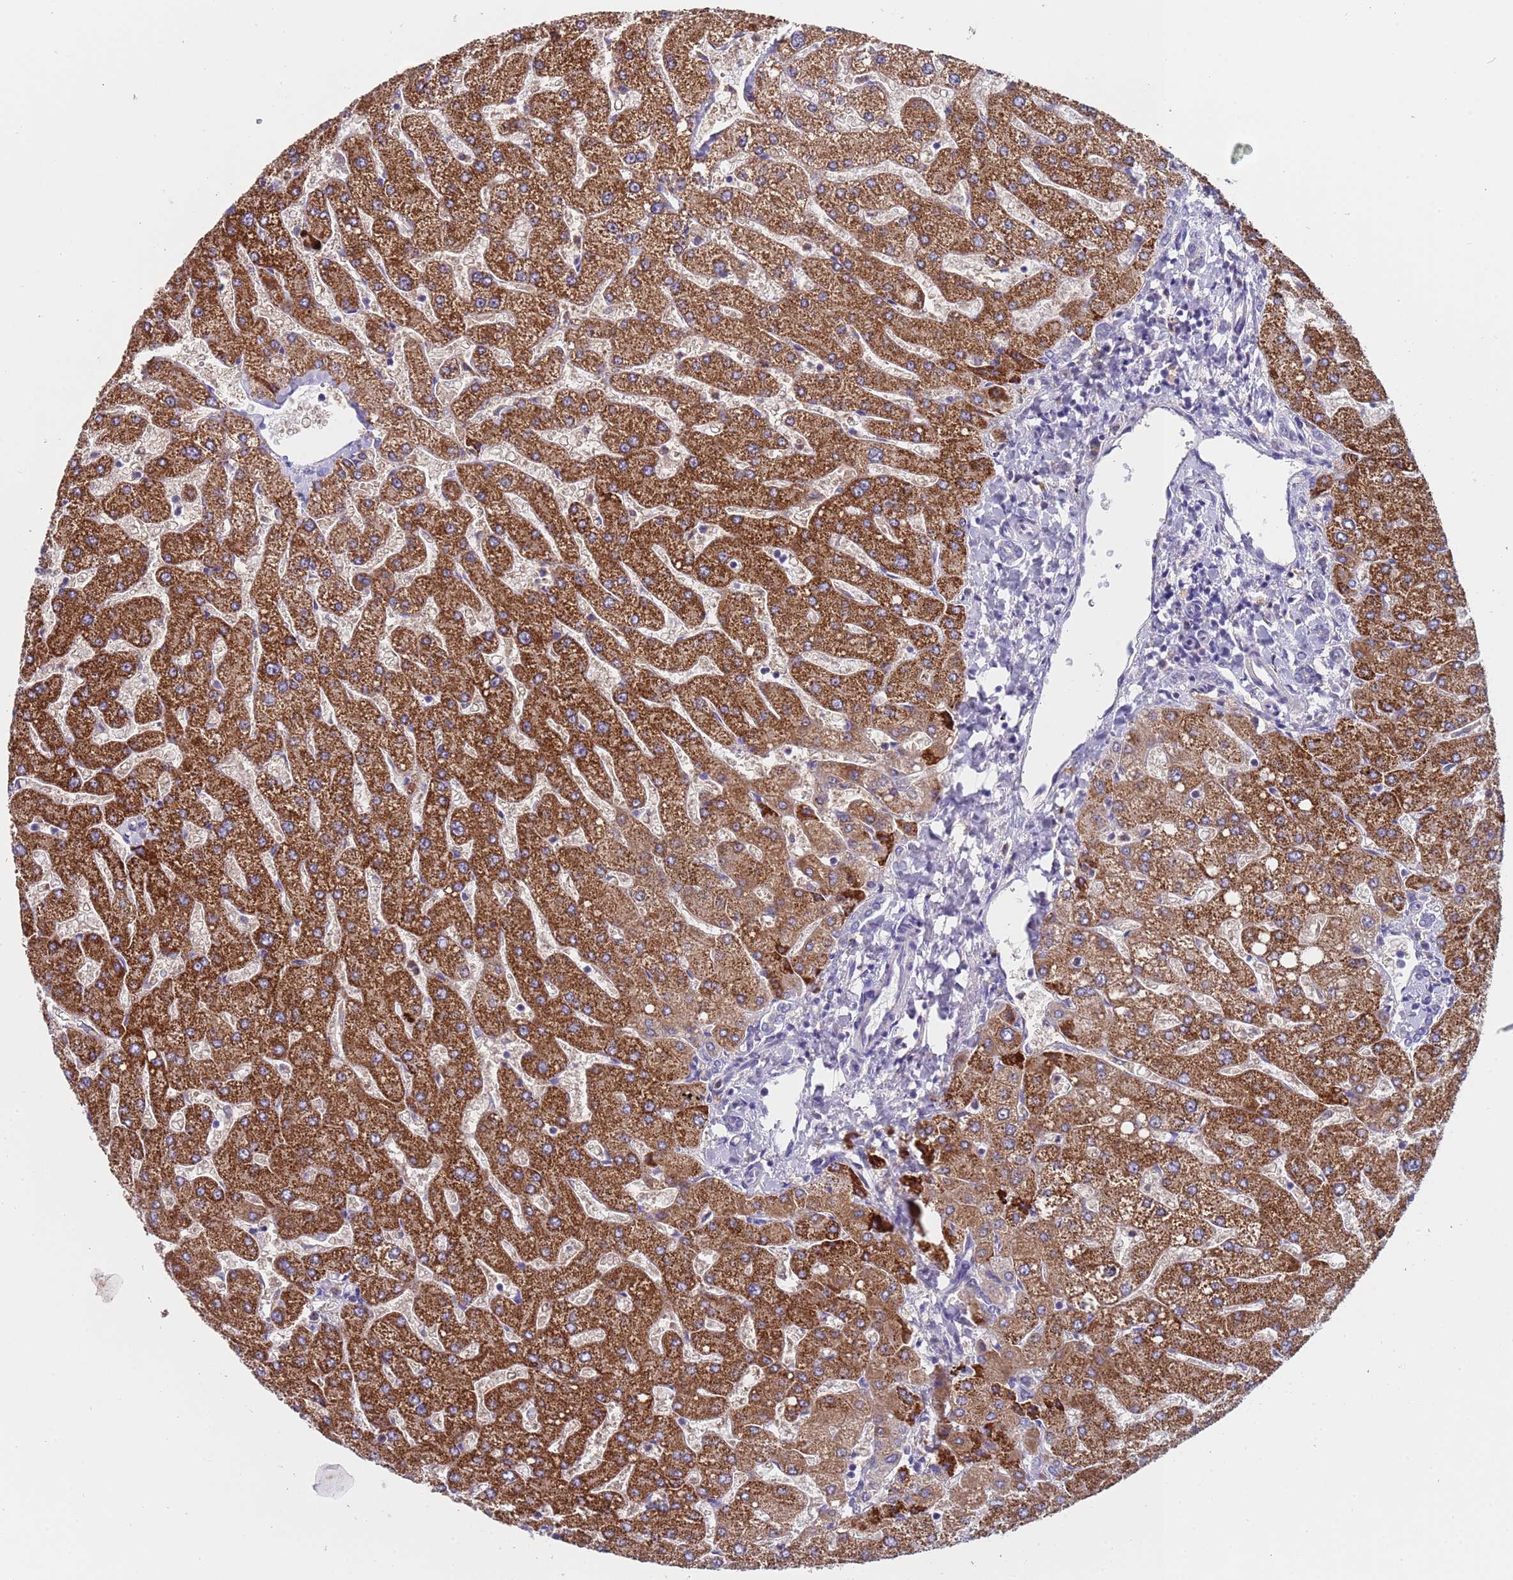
{"staining": {"intensity": "negative", "quantity": "none", "location": "none"}, "tissue": "liver", "cell_type": "Cholangiocytes", "image_type": "normal", "snomed": [{"axis": "morphology", "description": "Normal tissue, NOS"}, {"axis": "topography", "description": "Liver"}], "caption": "IHC of unremarkable liver exhibits no staining in cholangiocytes. (DAB IHC visualized using brightfield microscopy, high magnification).", "gene": "ZNF248", "patient": {"sex": "male", "age": 55}}